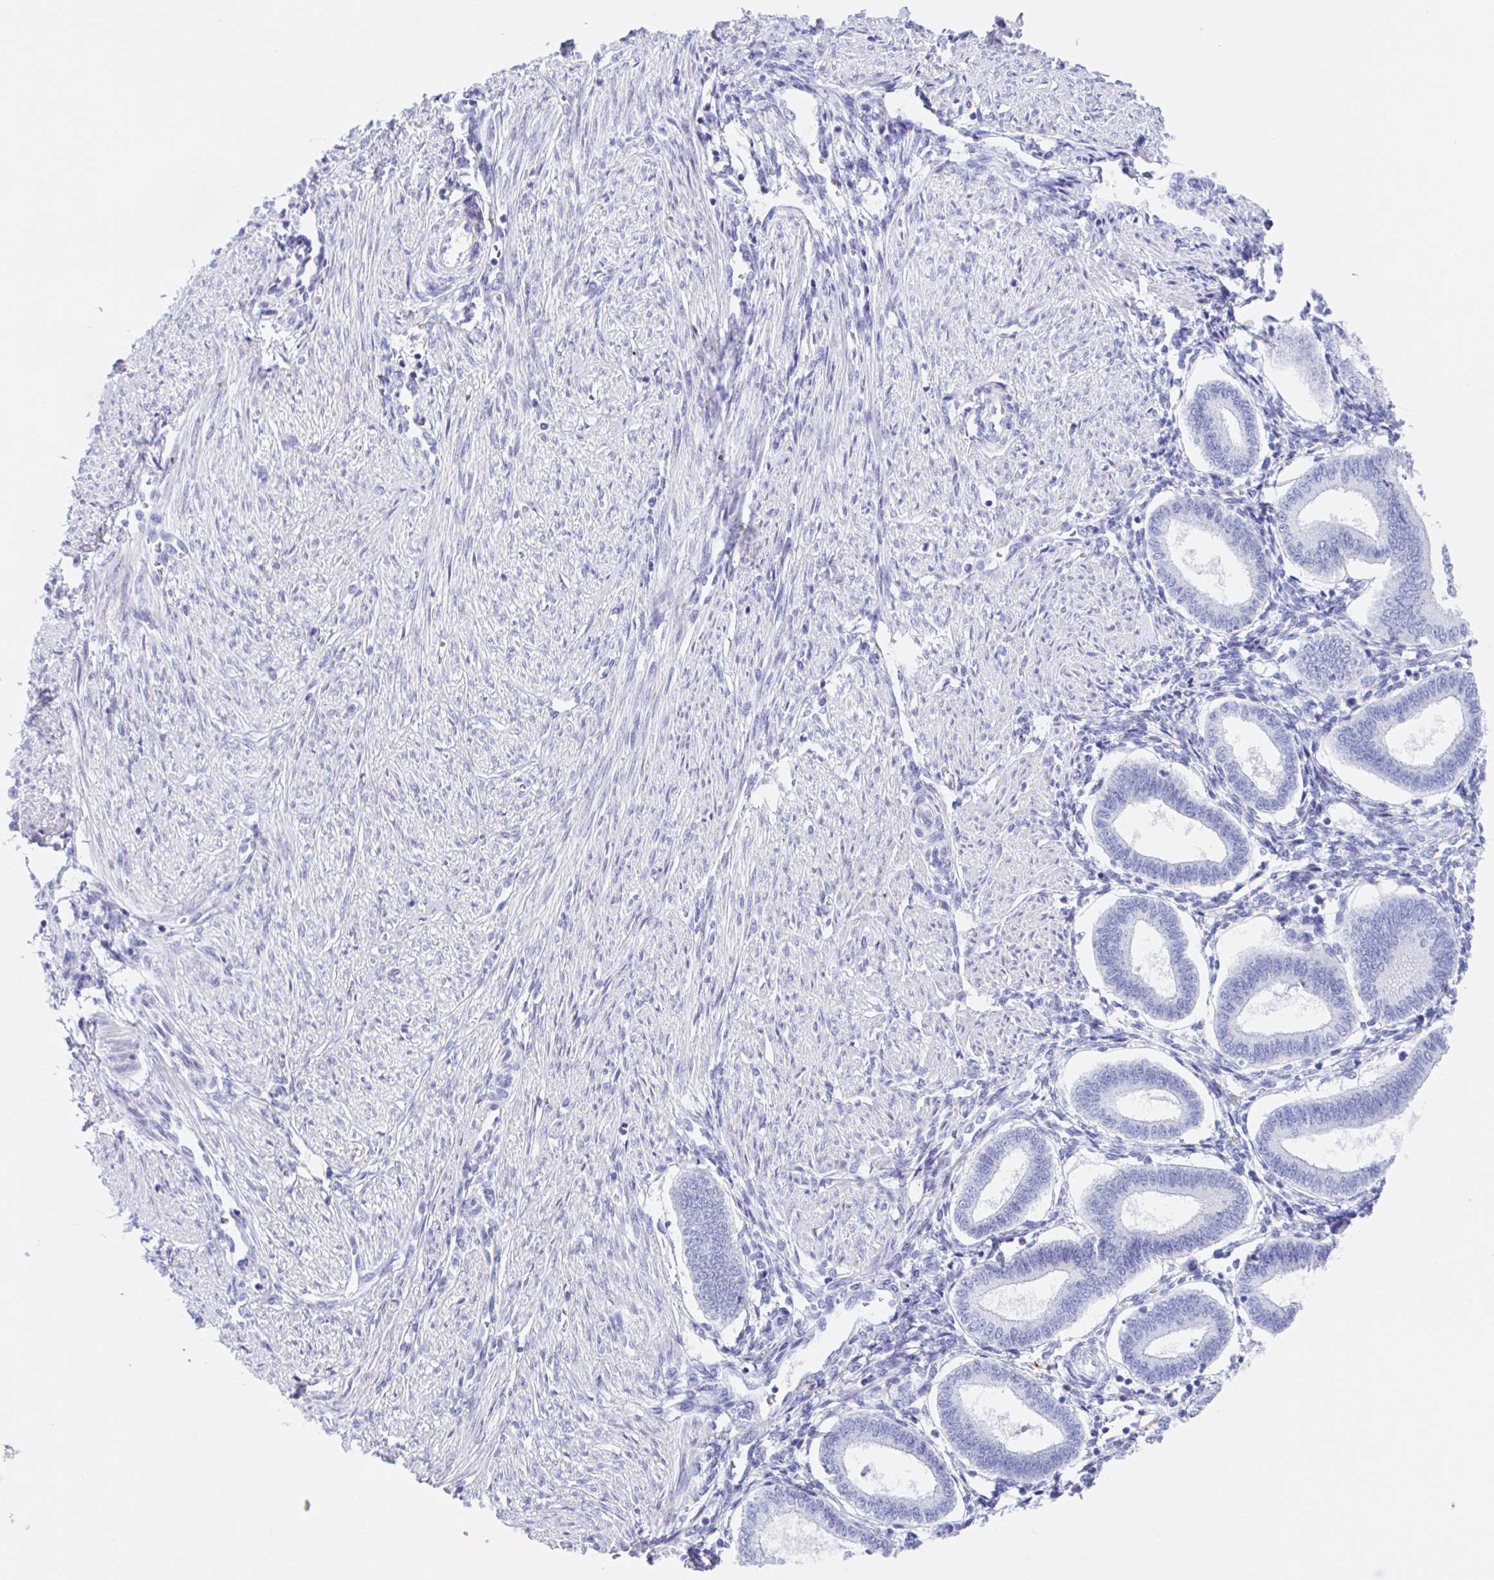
{"staining": {"intensity": "negative", "quantity": "none", "location": "none"}, "tissue": "endometrium", "cell_type": "Cells in endometrial stroma", "image_type": "normal", "snomed": [{"axis": "morphology", "description": "Normal tissue, NOS"}, {"axis": "topography", "description": "Endometrium"}], "caption": "Protein analysis of unremarkable endometrium exhibits no significant expression in cells in endometrial stroma.", "gene": "ANKRD9", "patient": {"sex": "female", "age": 24}}